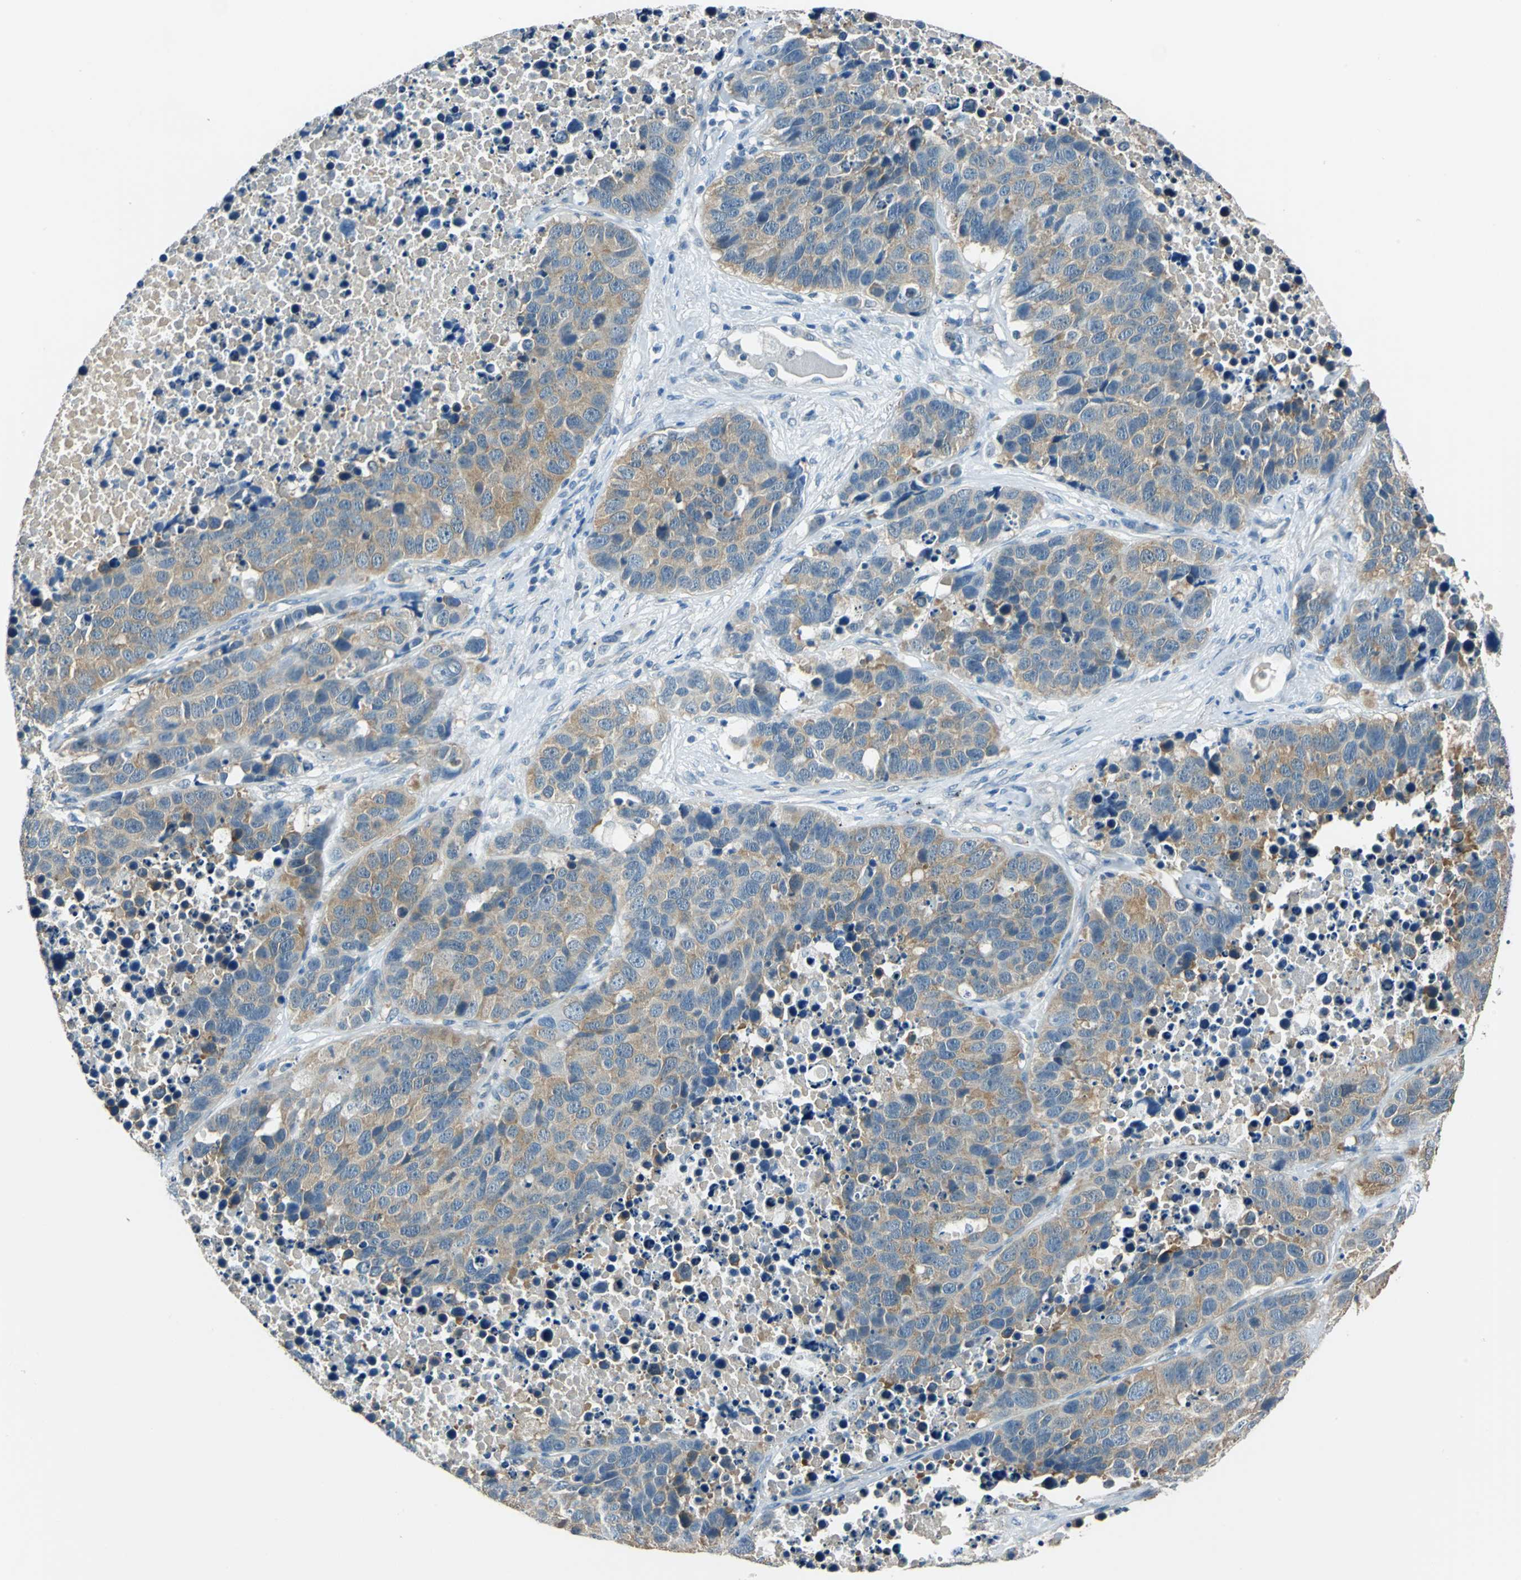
{"staining": {"intensity": "moderate", "quantity": ">75%", "location": "cytoplasmic/membranous"}, "tissue": "carcinoid", "cell_type": "Tumor cells", "image_type": "cancer", "snomed": [{"axis": "morphology", "description": "Carcinoid, malignant, NOS"}, {"axis": "topography", "description": "Lung"}], "caption": "IHC staining of carcinoid (malignant), which reveals medium levels of moderate cytoplasmic/membranous expression in about >75% of tumor cells indicating moderate cytoplasmic/membranous protein positivity. The staining was performed using DAB (3,3'-diaminobenzidine) (brown) for protein detection and nuclei were counterstained in hematoxylin (blue).", "gene": "FKBP4", "patient": {"sex": "male", "age": 60}}